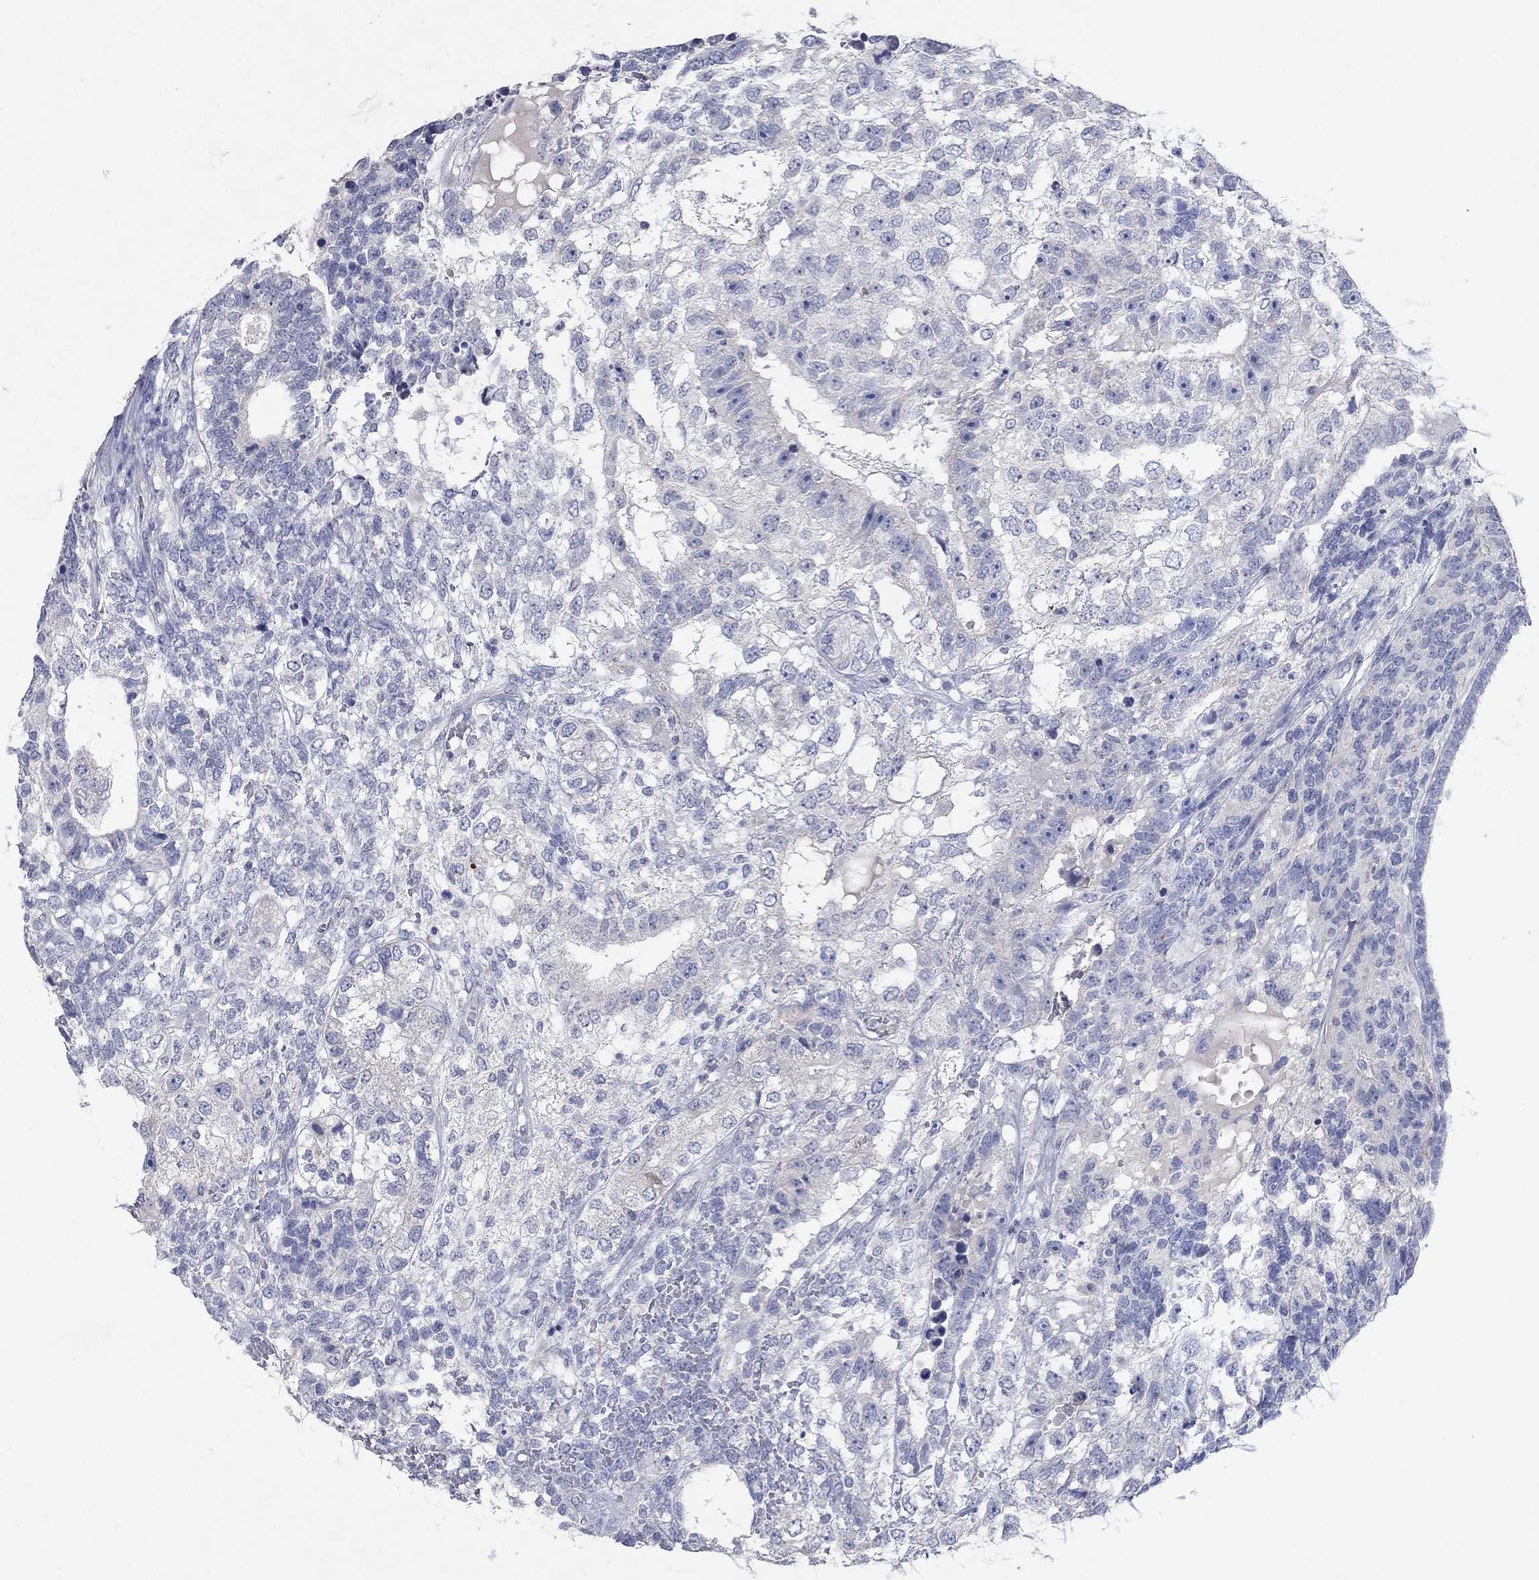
{"staining": {"intensity": "negative", "quantity": "none", "location": "none"}, "tissue": "testis cancer", "cell_type": "Tumor cells", "image_type": "cancer", "snomed": [{"axis": "morphology", "description": "Seminoma, NOS"}, {"axis": "morphology", "description": "Carcinoma, Embryonal, NOS"}, {"axis": "topography", "description": "Testis"}], "caption": "Protein analysis of testis seminoma displays no significant positivity in tumor cells.", "gene": "KRT40", "patient": {"sex": "male", "age": 41}}